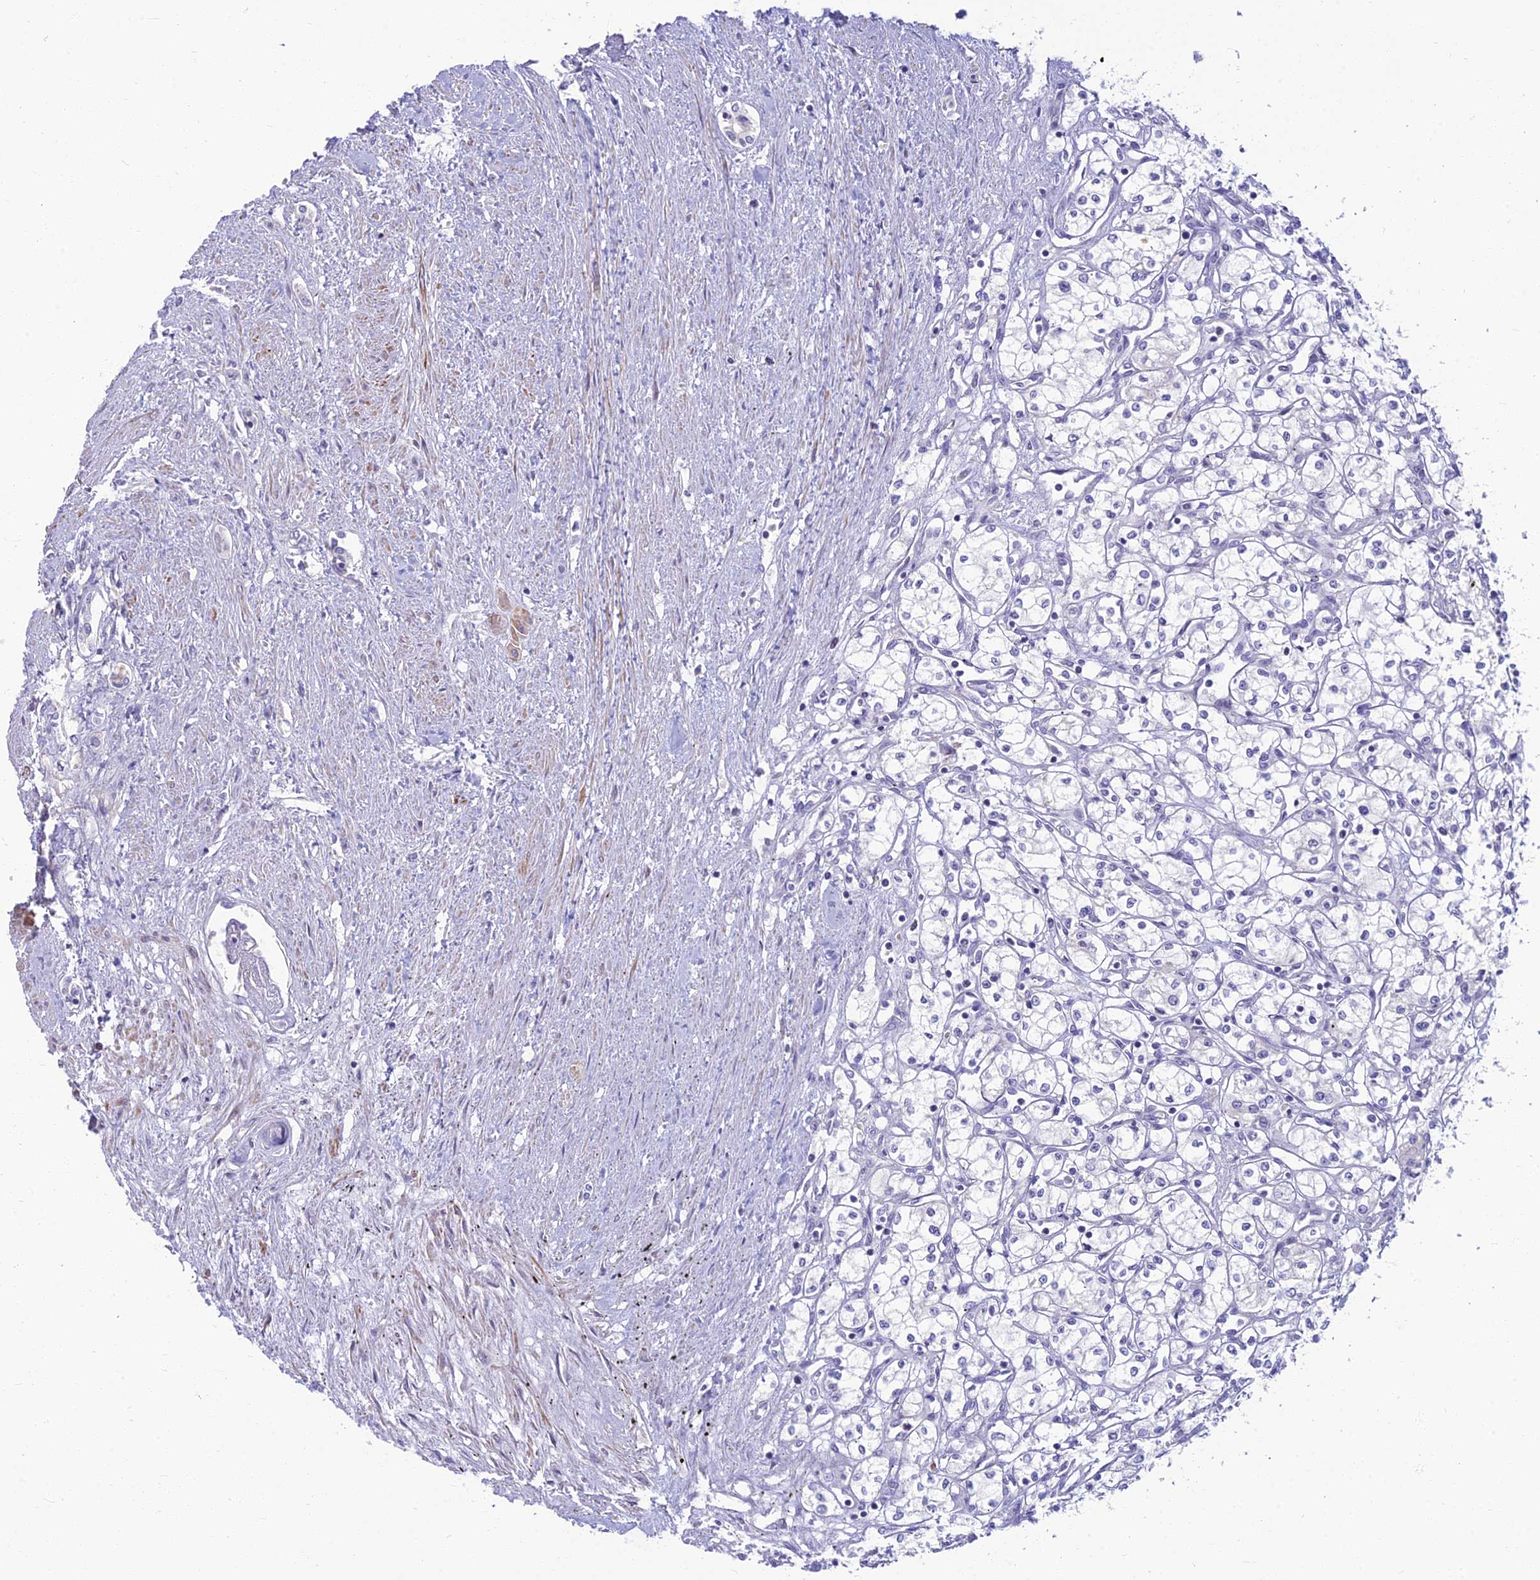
{"staining": {"intensity": "negative", "quantity": "none", "location": "none"}, "tissue": "renal cancer", "cell_type": "Tumor cells", "image_type": "cancer", "snomed": [{"axis": "morphology", "description": "Adenocarcinoma, NOS"}, {"axis": "topography", "description": "Kidney"}], "caption": "This is an immunohistochemistry (IHC) histopathology image of renal adenocarcinoma. There is no positivity in tumor cells.", "gene": "CLIP4", "patient": {"sex": "male", "age": 59}}